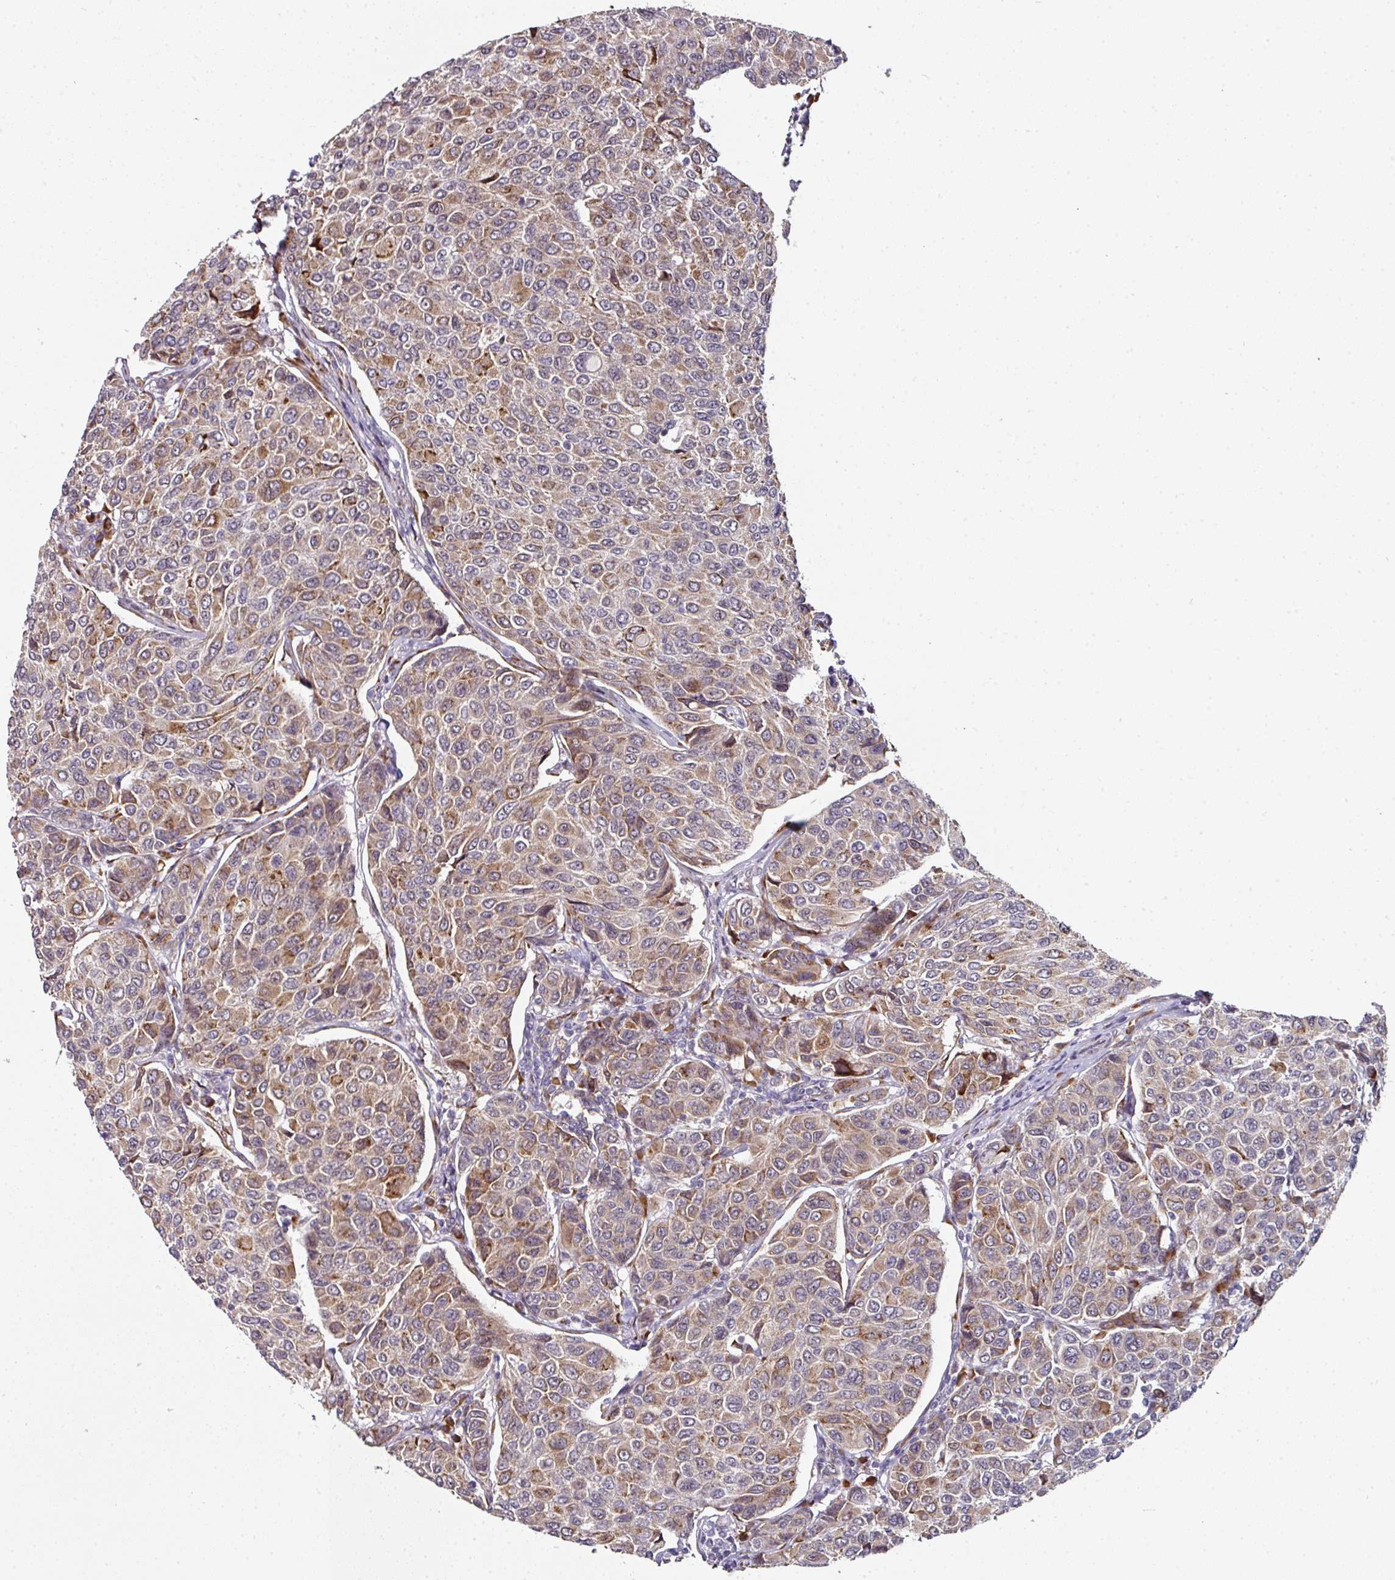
{"staining": {"intensity": "moderate", "quantity": ">75%", "location": "cytoplasmic/membranous"}, "tissue": "breast cancer", "cell_type": "Tumor cells", "image_type": "cancer", "snomed": [{"axis": "morphology", "description": "Duct carcinoma"}, {"axis": "topography", "description": "Breast"}], "caption": "This histopathology image displays IHC staining of breast invasive ductal carcinoma, with medium moderate cytoplasmic/membranous staining in about >75% of tumor cells.", "gene": "APOLD1", "patient": {"sex": "female", "age": 55}}